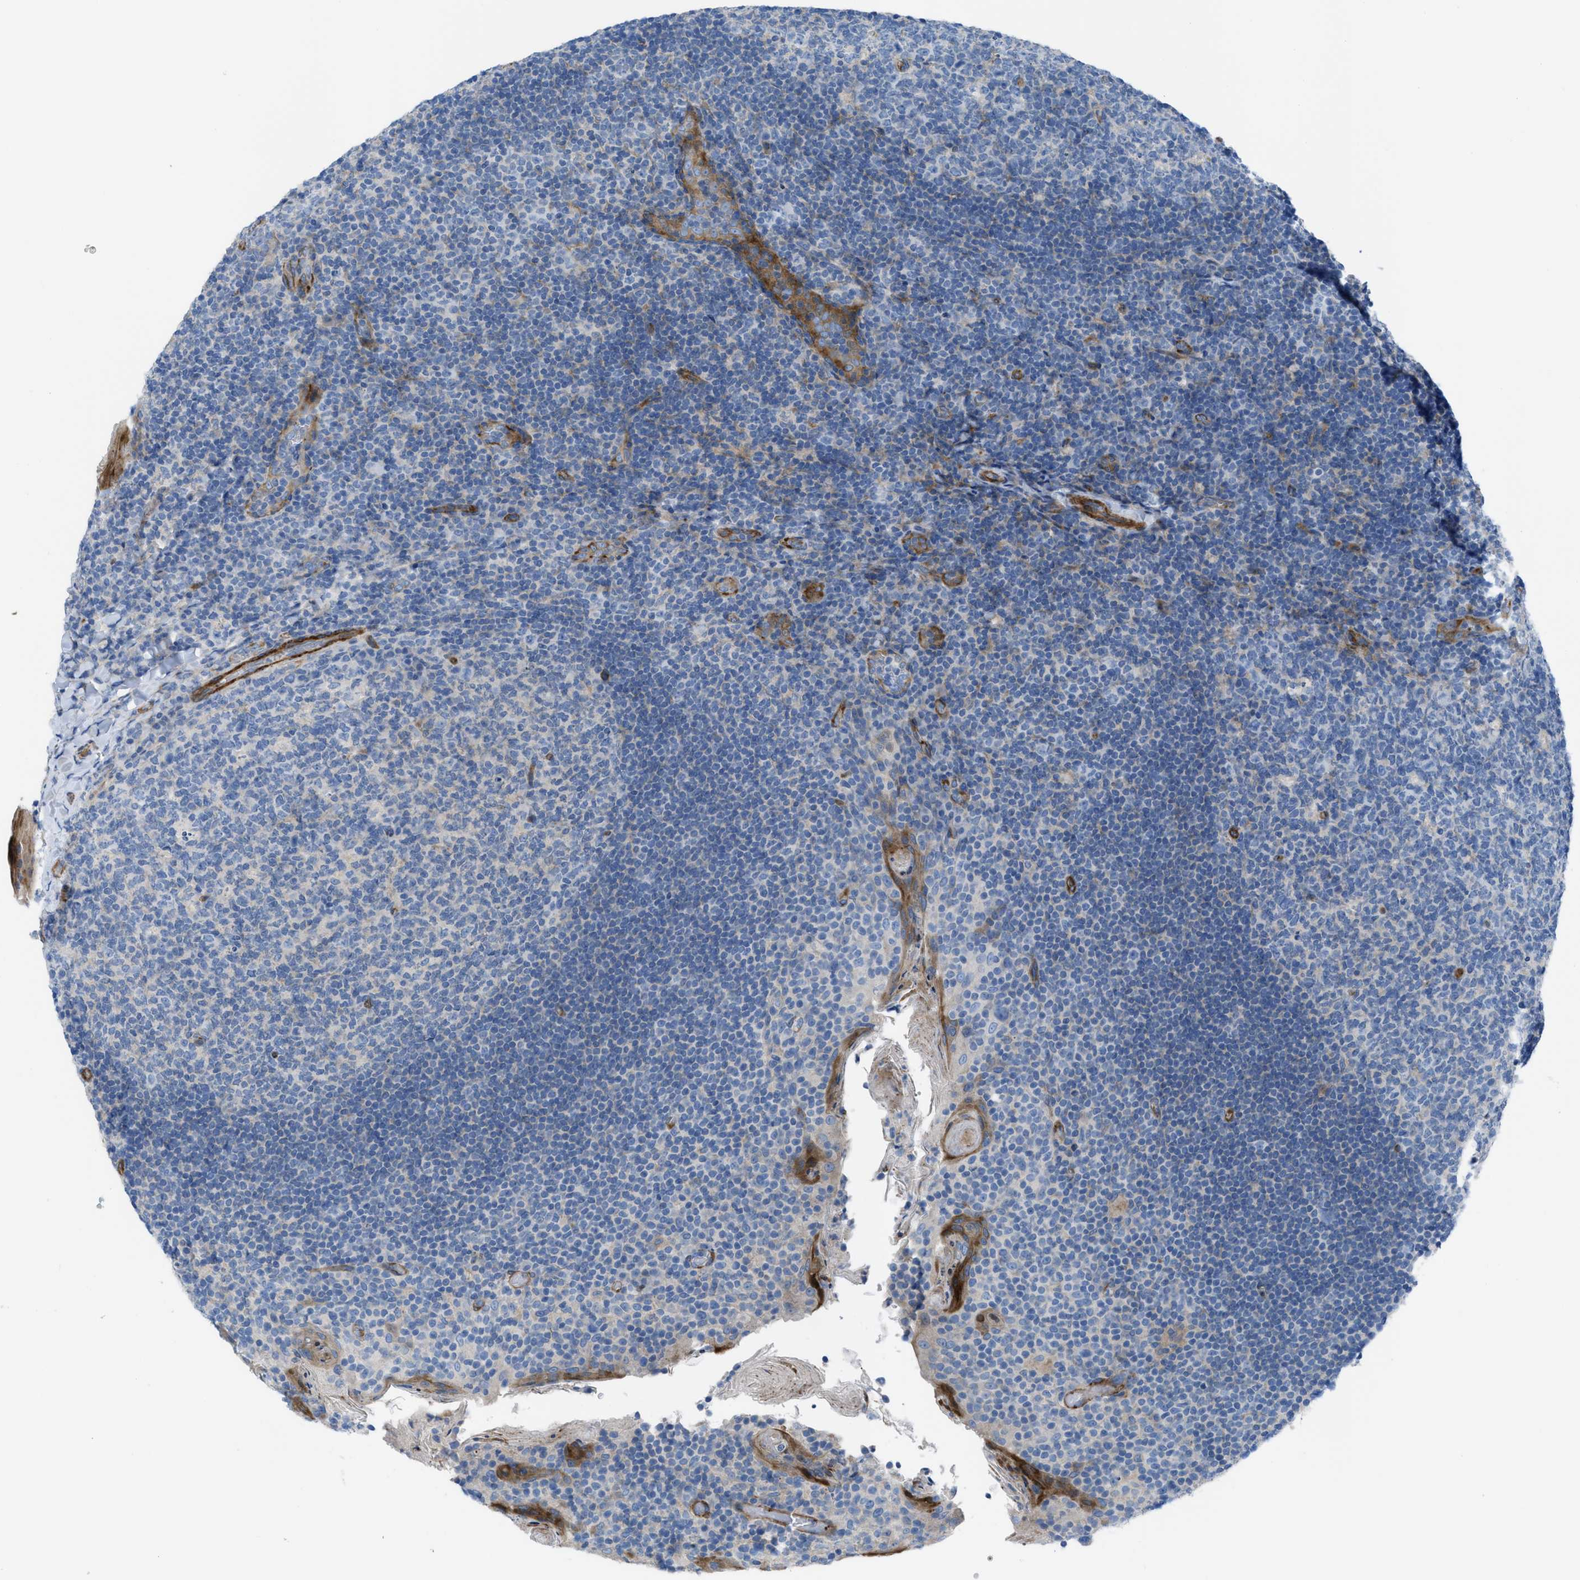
{"staining": {"intensity": "negative", "quantity": "none", "location": "none"}, "tissue": "tonsil", "cell_type": "Germinal center cells", "image_type": "normal", "snomed": [{"axis": "morphology", "description": "Normal tissue, NOS"}, {"axis": "topography", "description": "Tonsil"}], "caption": "High magnification brightfield microscopy of normal tonsil stained with DAB (brown) and counterstained with hematoxylin (blue): germinal center cells show no significant staining. (Stains: DAB (3,3'-diaminobenzidine) immunohistochemistry with hematoxylin counter stain, Microscopy: brightfield microscopy at high magnification).", "gene": "KCNH7", "patient": {"sex": "male", "age": 17}}